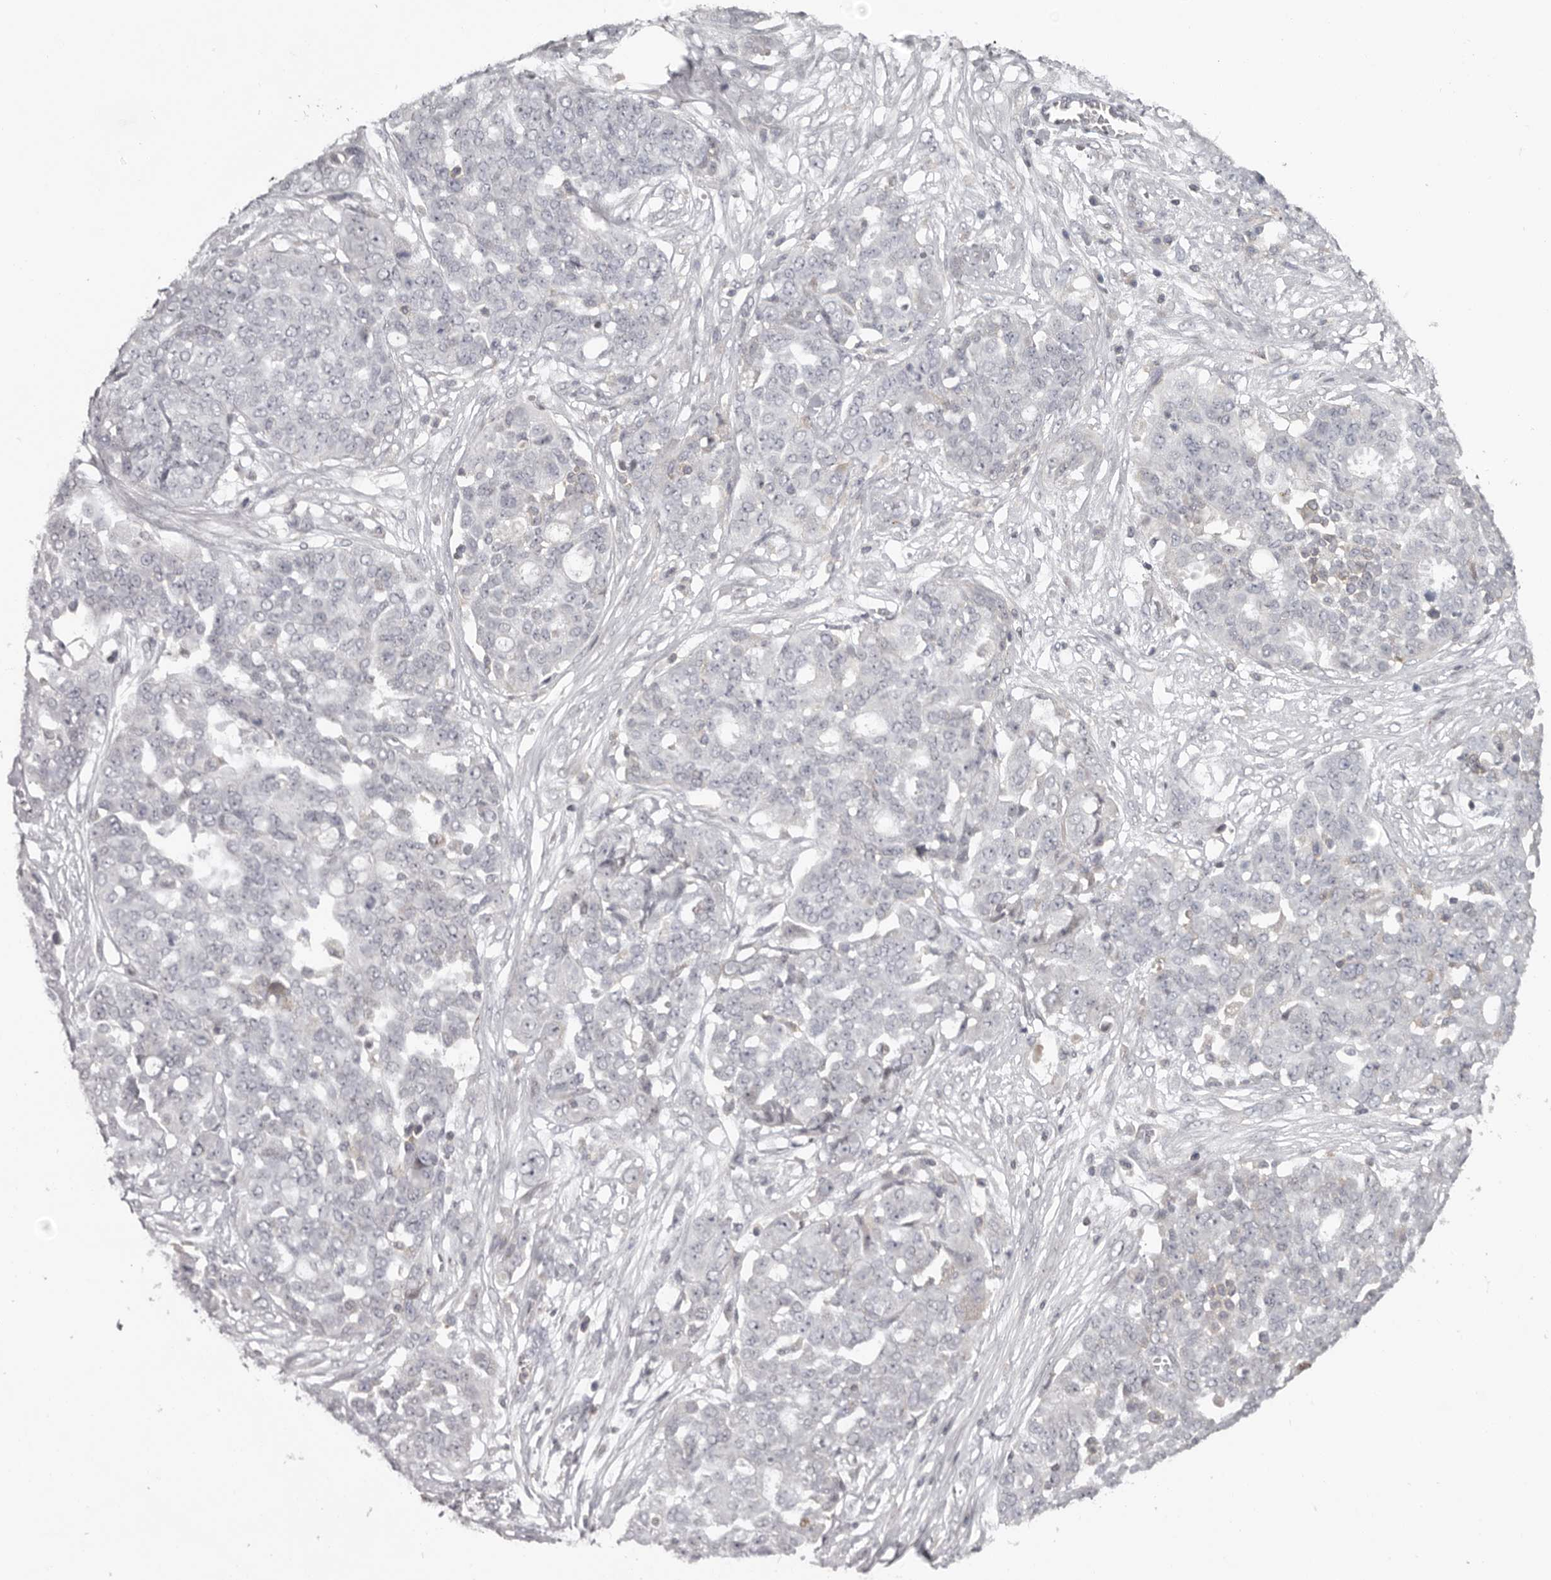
{"staining": {"intensity": "negative", "quantity": "none", "location": "none"}, "tissue": "ovarian cancer", "cell_type": "Tumor cells", "image_type": "cancer", "snomed": [{"axis": "morphology", "description": "Cystadenocarcinoma, serous, NOS"}, {"axis": "topography", "description": "Soft tissue"}, {"axis": "topography", "description": "Ovary"}], "caption": "Ovarian cancer was stained to show a protein in brown. There is no significant staining in tumor cells. (IHC, brightfield microscopy, high magnification).", "gene": "ANKRD44", "patient": {"sex": "female", "age": 57}}